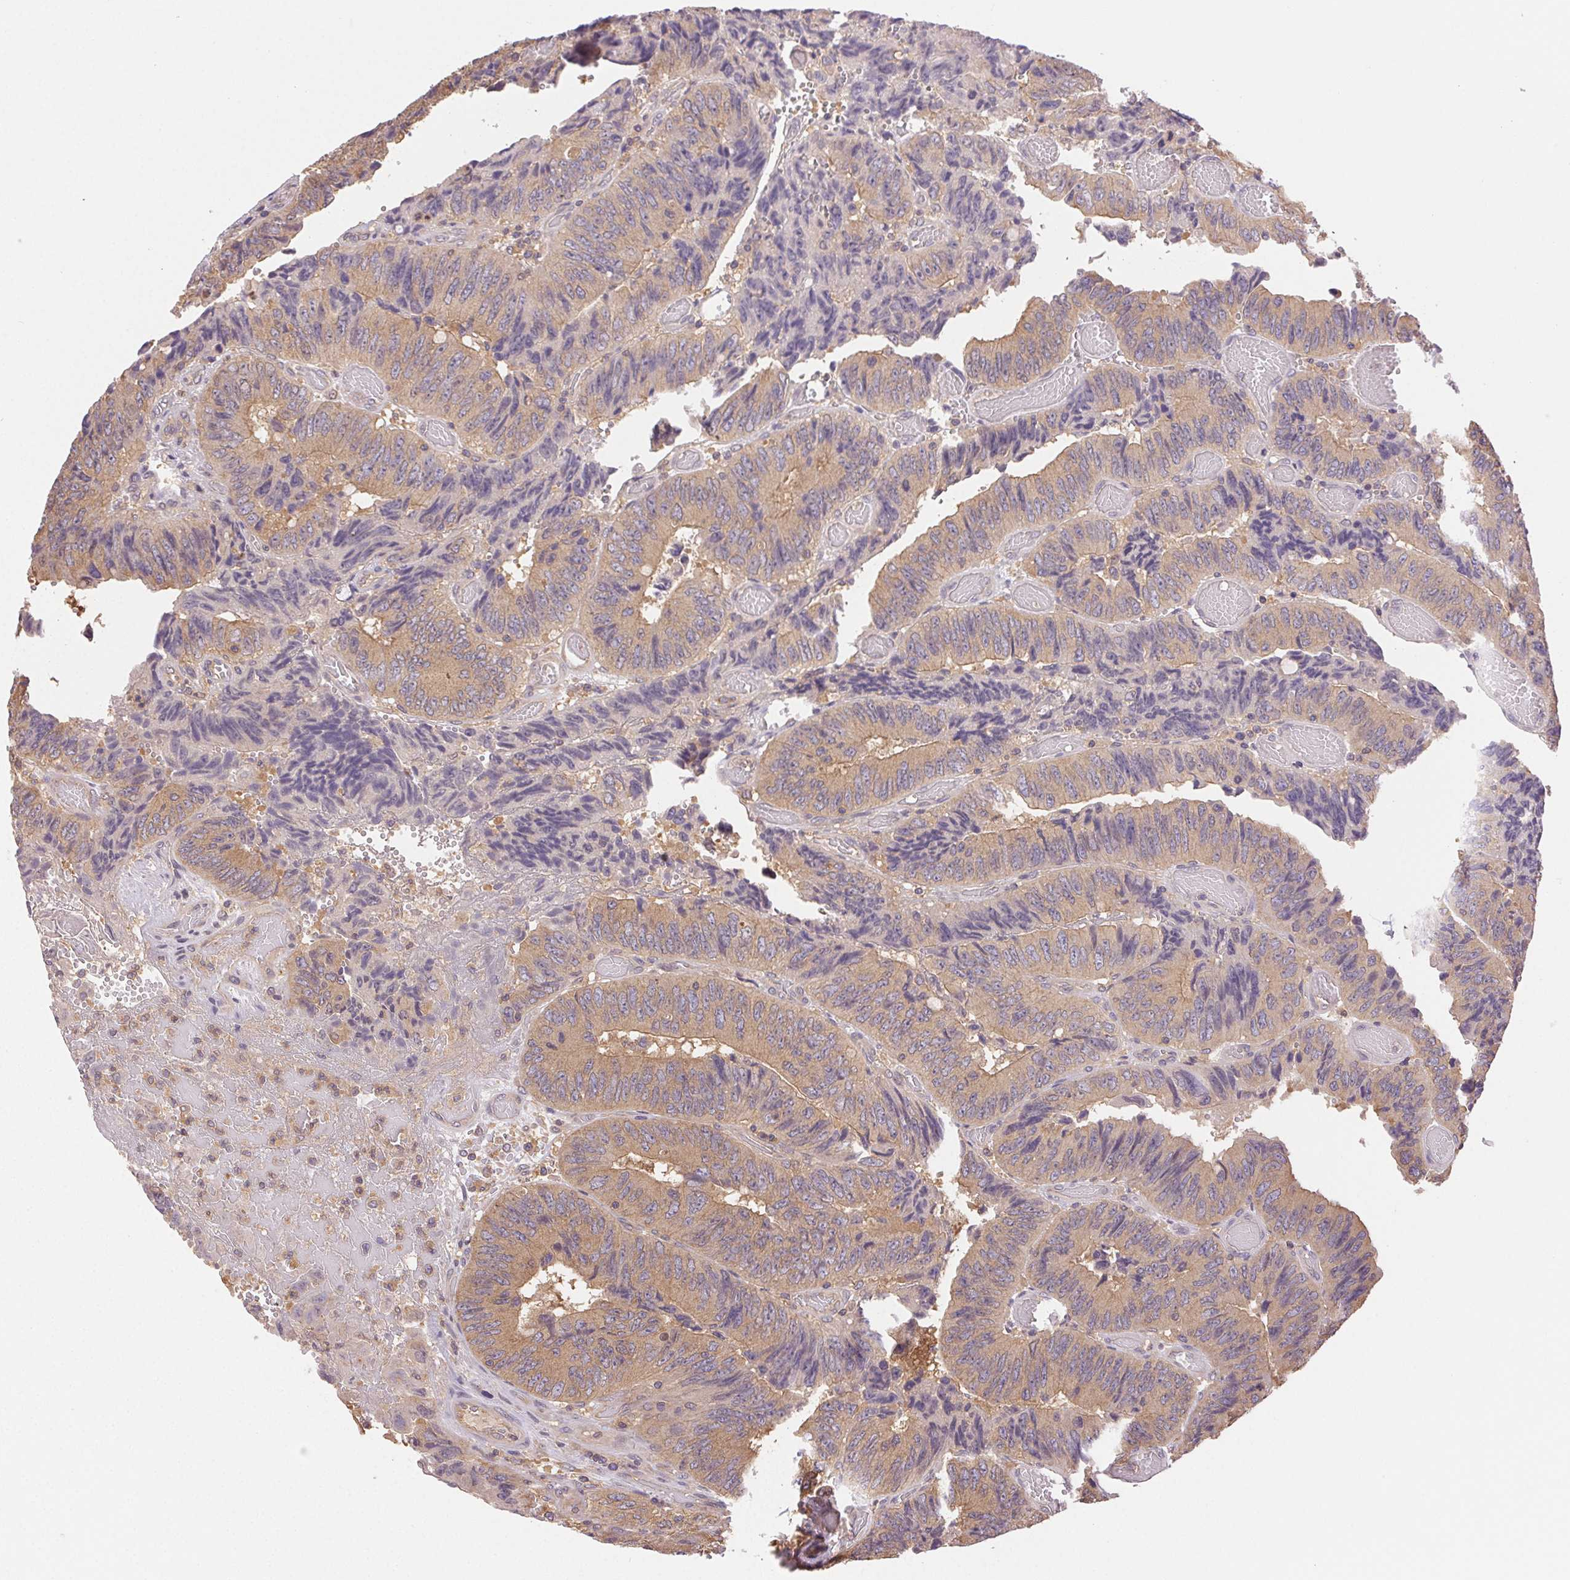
{"staining": {"intensity": "weak", "quantity": "25%-75%", "location": "cytoplasmic/membranous"}, "tissue": "colorectal cancer", "cell_type": "Tumor cells", "image_type": "cancer", "snomed": [{"axis": "morphology", "description": "Adenocarcinoma, NOS"}, {"axis": "topography", "description": "Colon"}], "caption": "IHC micrograph of neoplastic tissue: human colorectal adenocarcinoma stained using IHC reveals low levels of weak protein expression localized specifically in the cytoplasmic/membranous of tumor cells, appearing as a cytoplasmic/membranous brown color.", "gene": "GDI2", "patient": {"sex": "female", "age": 84}}